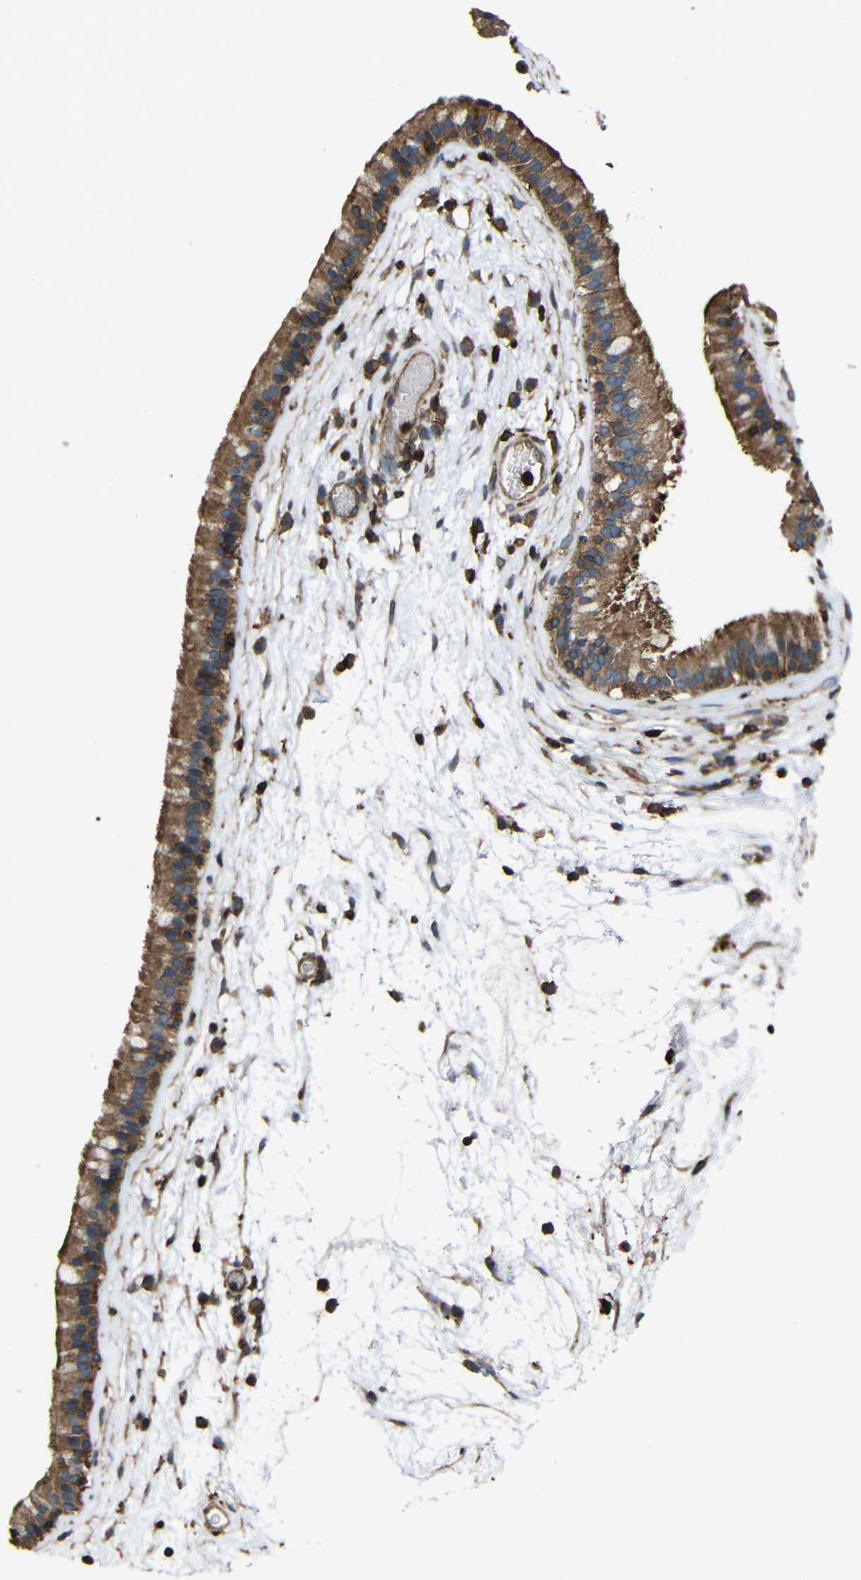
{"staining": {"intensity": "moderate", "quantity": ">75%", "location": "cytoplasmic/membranous"}, "tissue": "nasopharynx", "cell_type": "Respiratory epithelial cells", "image_type": "normal", "snomed": [{"axis": "morphology", "description": "Normal tissue, NOS"}, {"axis": "morphology", "description": "Inflammation, NOS"}, {"axis": "topography", "description": "Nasopharynx"}], "caption": "The micrograph reveals a brown stain indicating the presence of a protein in the cytoplasmic/membranous of respiratory epithelial cells in nasopharynx.", "gene": "TREM2", "patient": {"sex": "male", "age": 48}}